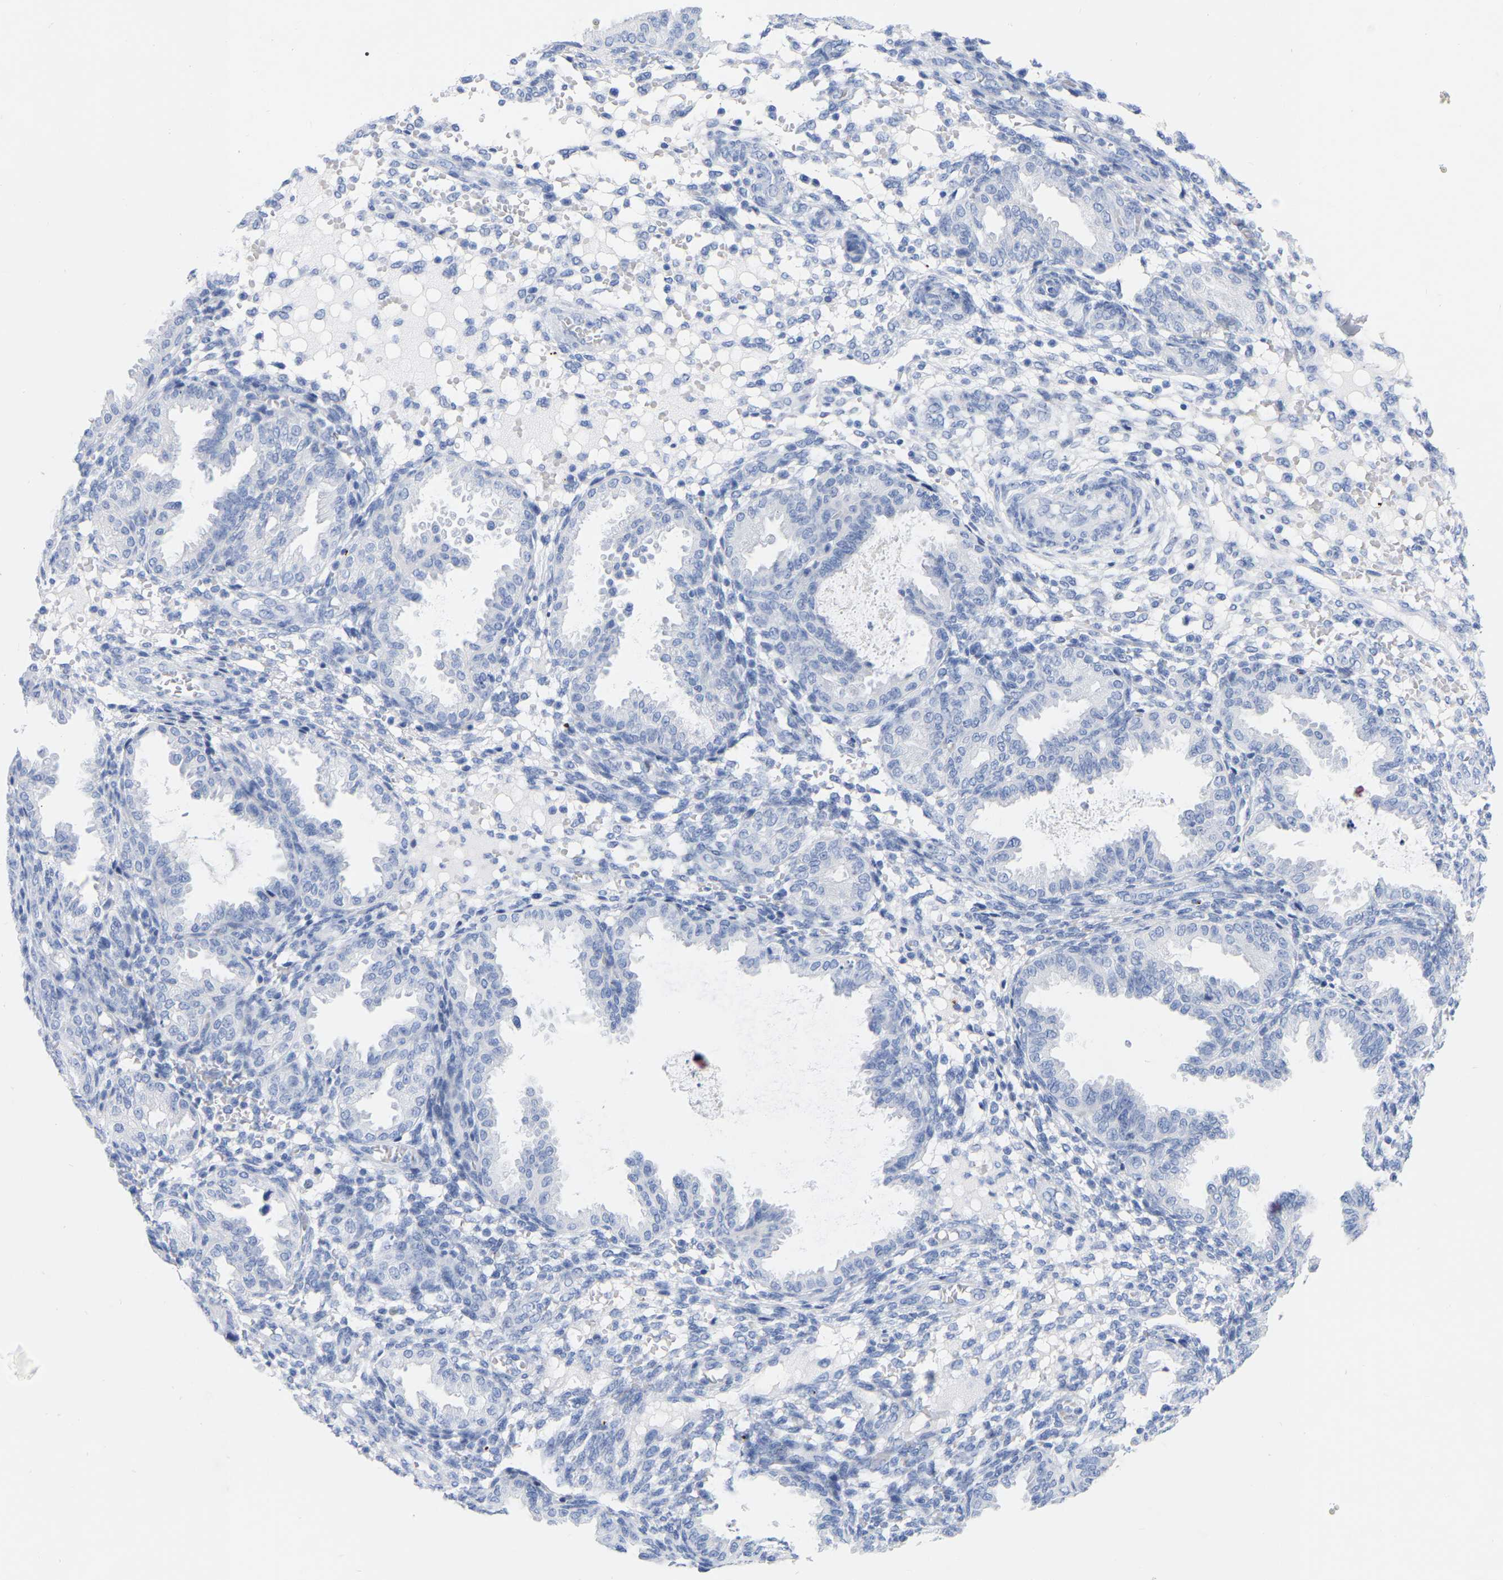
{"staining": {"intensity": "negative", "quantity": "none", "location": "none"}, "tissue": "endometrium", "cell_type": "Cells in endometrial stroma", "image_type": "normal", "snomed": [{"axis": "morphology", "description": "Normal tissue, NOS"}, {"axis": "topography", "description": "Endometrium"}], "caption": "The image reveals no significant staining in cells in endometrial stroma of endometrium. (Brightfield microscopy of DAB (3,3'-diaminobenzidine) IHC at high magnification).", "gene": "ZNF629", "patient": {"sex": "female", "age": 33}}